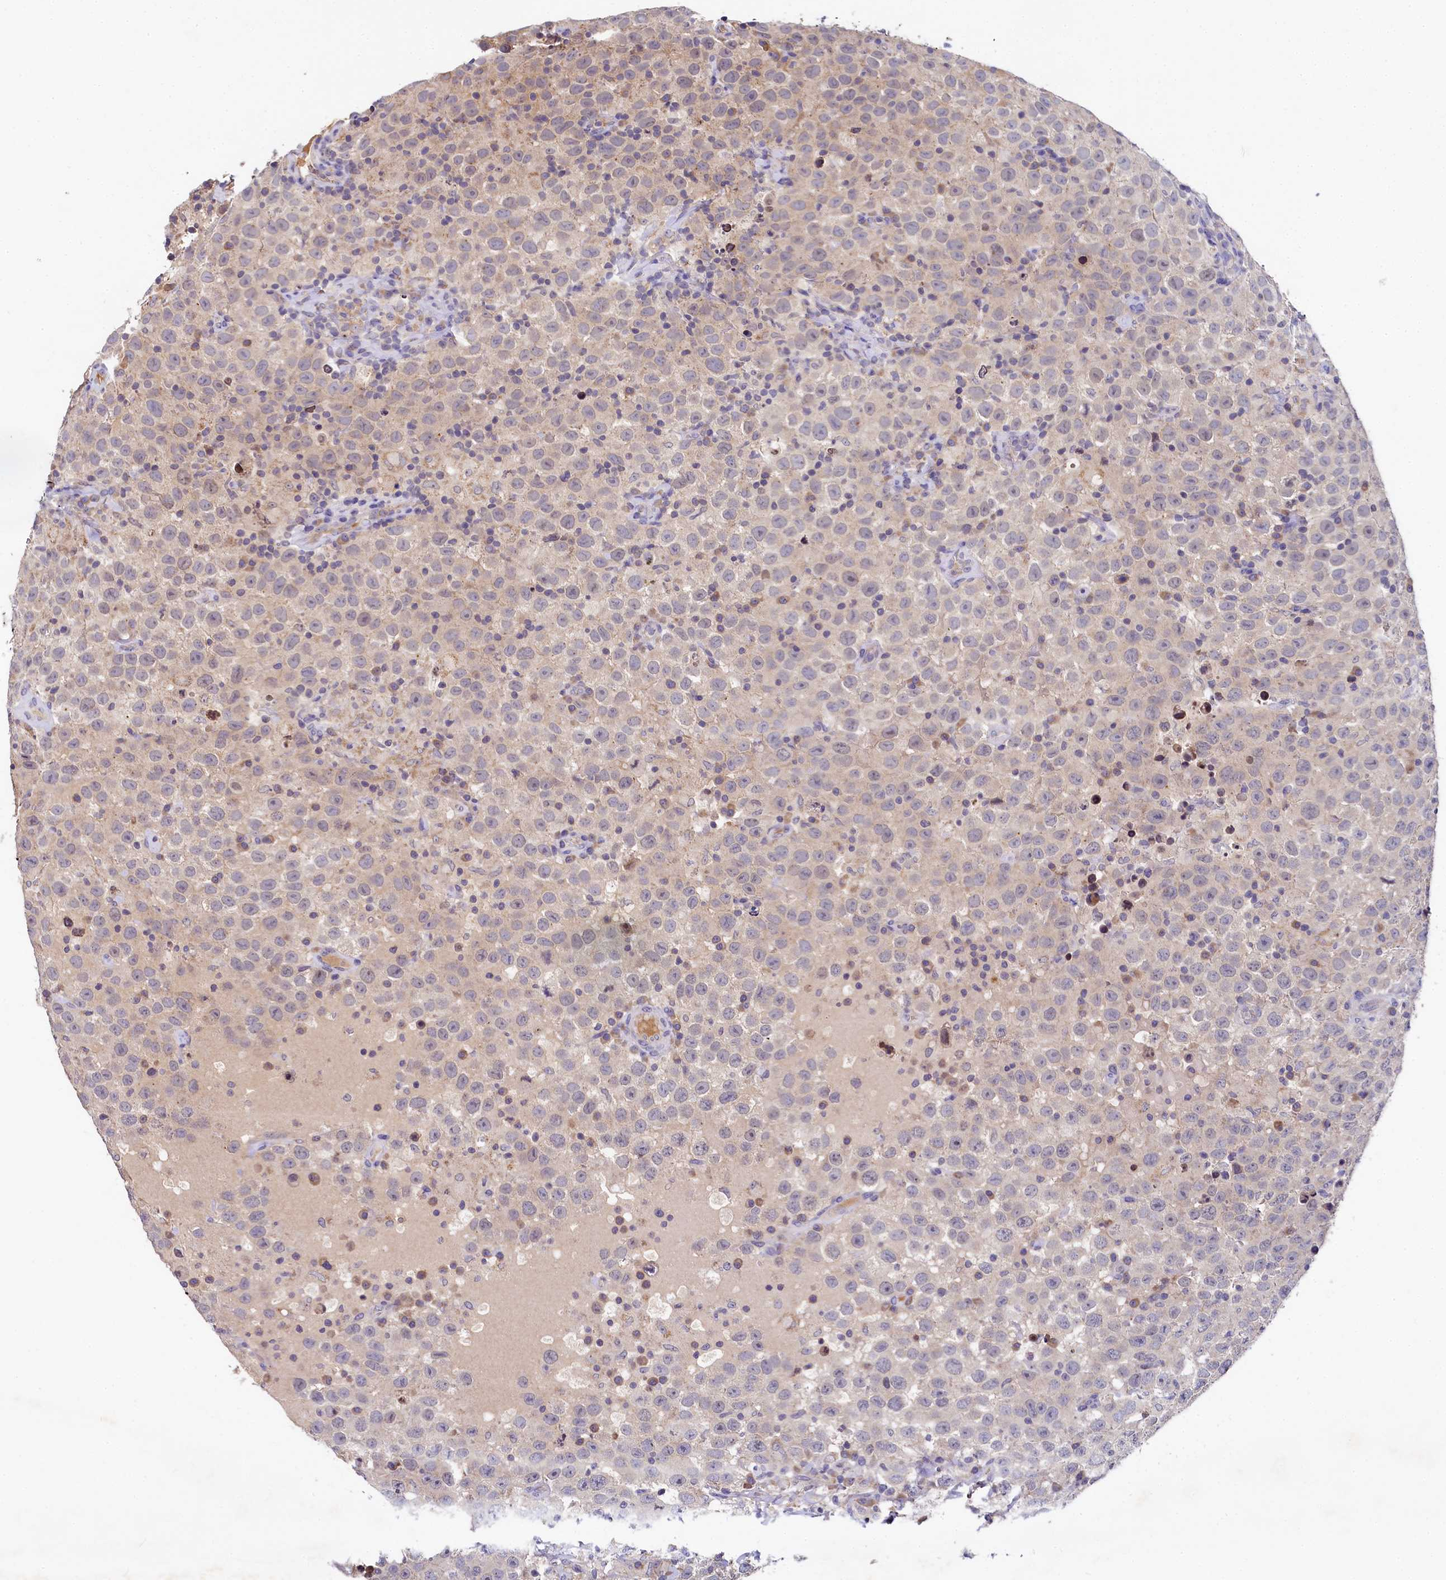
{"staining": {"intensity": "weak", "quantity": "<25%", "location": "cytoplasmic/membranous"}, "tissue": "testis cancer", "cell_type": "Tumor cells", "image_type": "cancer", "snomed": [{"axis": "morphology", "description": "Seminoma, NOS"}, {"axis": "topography", "description": "Testis"}], "caption": "The immunohistochemistry image has no significant expression in tumor cells of seminoma (testis) tissue.", "gene": "SPINK9", "patient": {"sex": "male", "age": 41}}